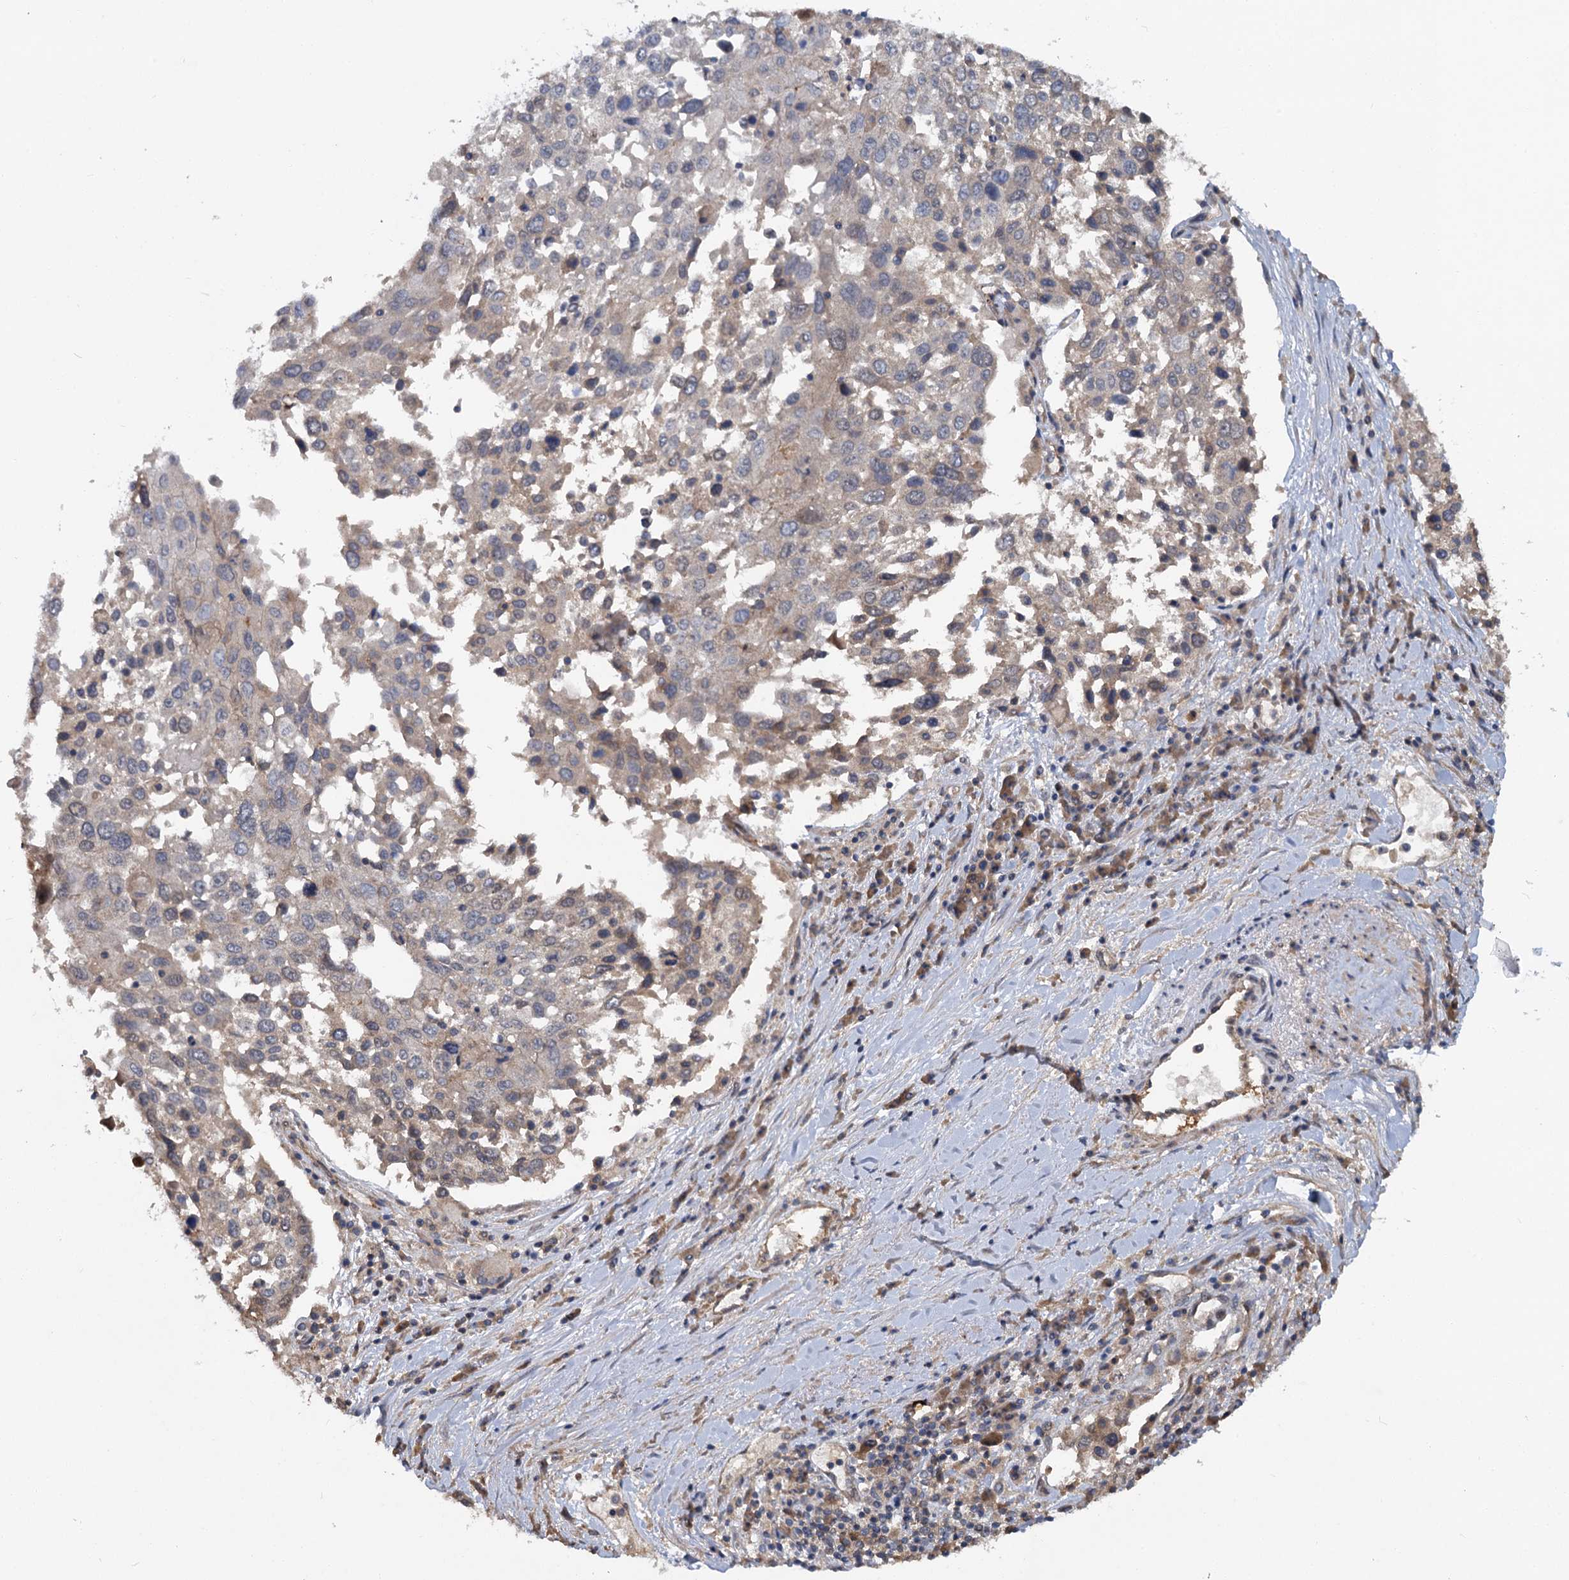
{"staining": {"intensity": "weak", "quantity": "25%-75%", "location": "cytoplasmic/membranous"}, "tissue": "lung cancer", "cell_type": "Tumor cells", "image_type": "cancer", "snomed": [{"axis": "morphology", "description": "Squamous cell carcinoma, NOS"}, {"axis": "topography", "description": "Lung"}], "caption": "Human lung cancer stained with a protein marker exhibits weak staining in tumor cells.", "gene": "ZNF324", "patient": {"sex": "male", "age": 65}}